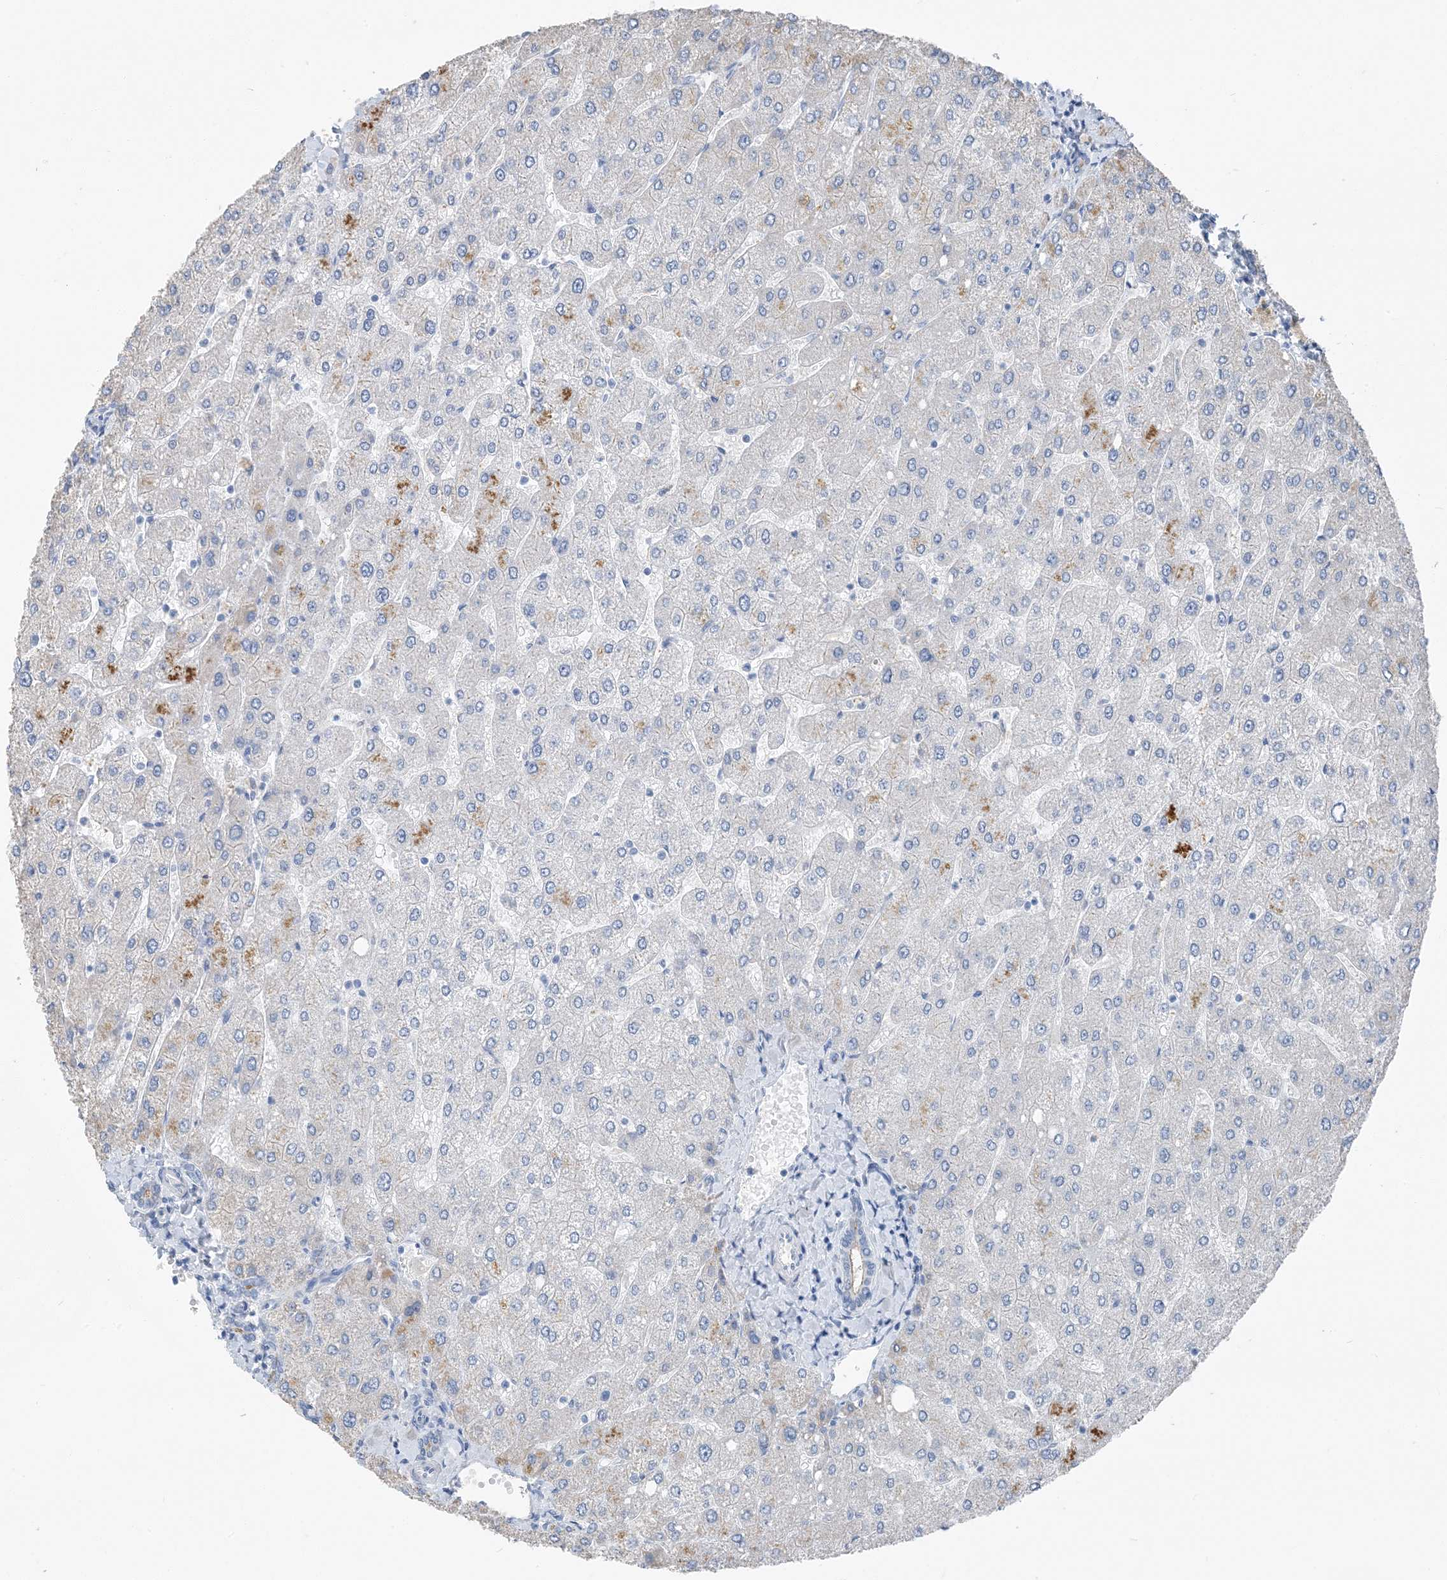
{"staining": {"intensity": "weak", "quantity": "25%-75%", "location": "cytoplasmic/membranous"}, "tissue": "liver", "cell_type": "Cholangiocytes", "image_type": "normal", "snomed": [{"axis": "morphology", "description": "Normal tissue, NOS"}, {"axis": "topography", "description": "Liver"}], "caption": "Cholangiocytes demonstrate low levels of weak cytoplasmic/membranous expression in approximately 25%-75% of cells in normal liver.", "gene": "NCOA7", "patient": {"sex": "male", "age": 55}}